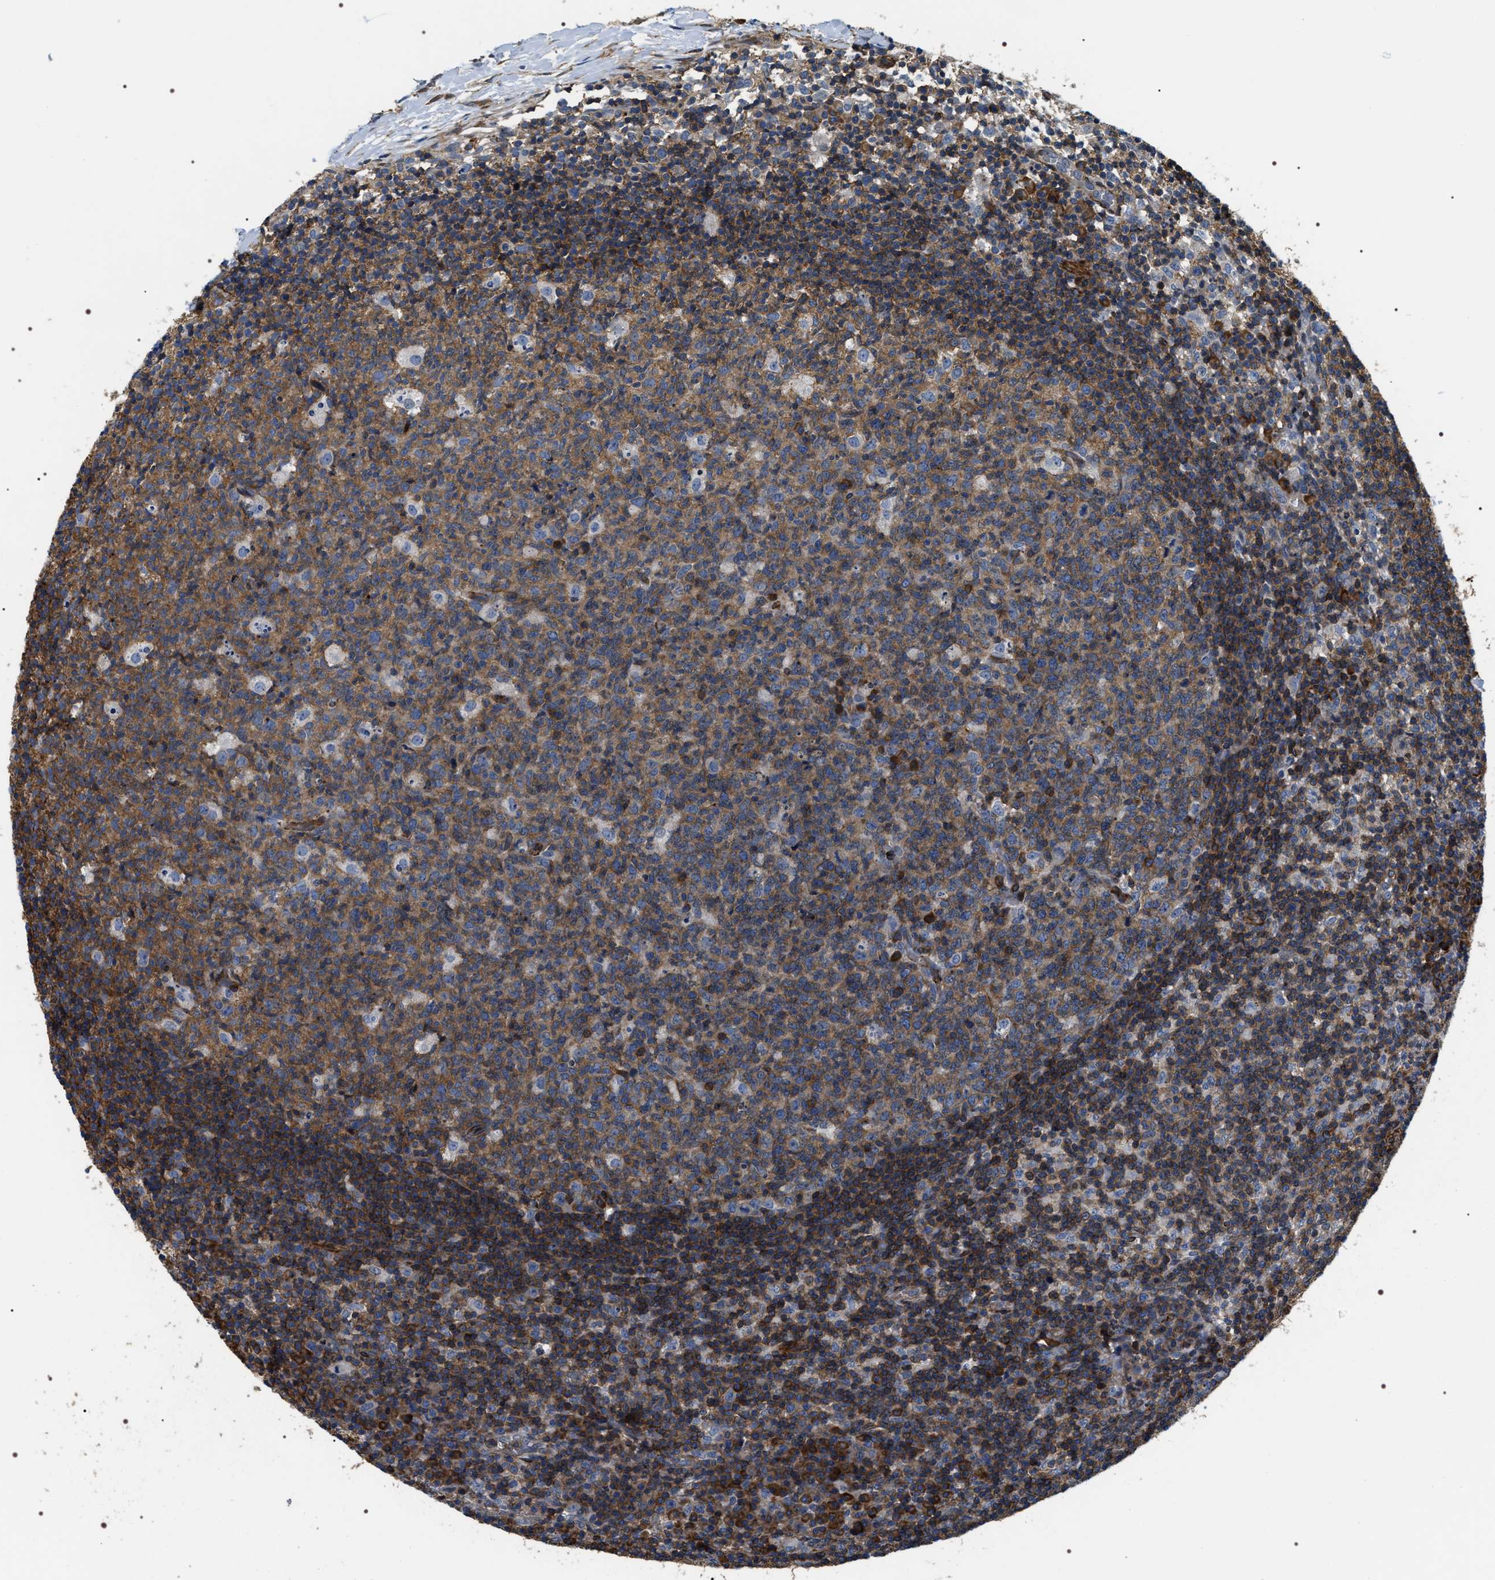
{"staining": {"intensity": "moderate", "quantity": ">75%", "location": "cytoplasmic/membranous"}, "tissue": "lymph node", "cell_type": "Germinal center cells", "image_type": "normal", "snomed": [{"axis": "morphology", "description": "Normal tissue, NOS"}, {"axis": "morphology", "description": "Inflammation, NOS"}, {"axis": "topography", "description": "Lymph node"}], "caption": "High-power microscopy captured an immunohistochemistry micrograph of unremarkable lymph node, revealing moderate cytoplasmic/membranous expression in about >75% of germinal center cells.", "gene": "ZC3HAV1L", "patient": {"sex": "male", "age": 55}}